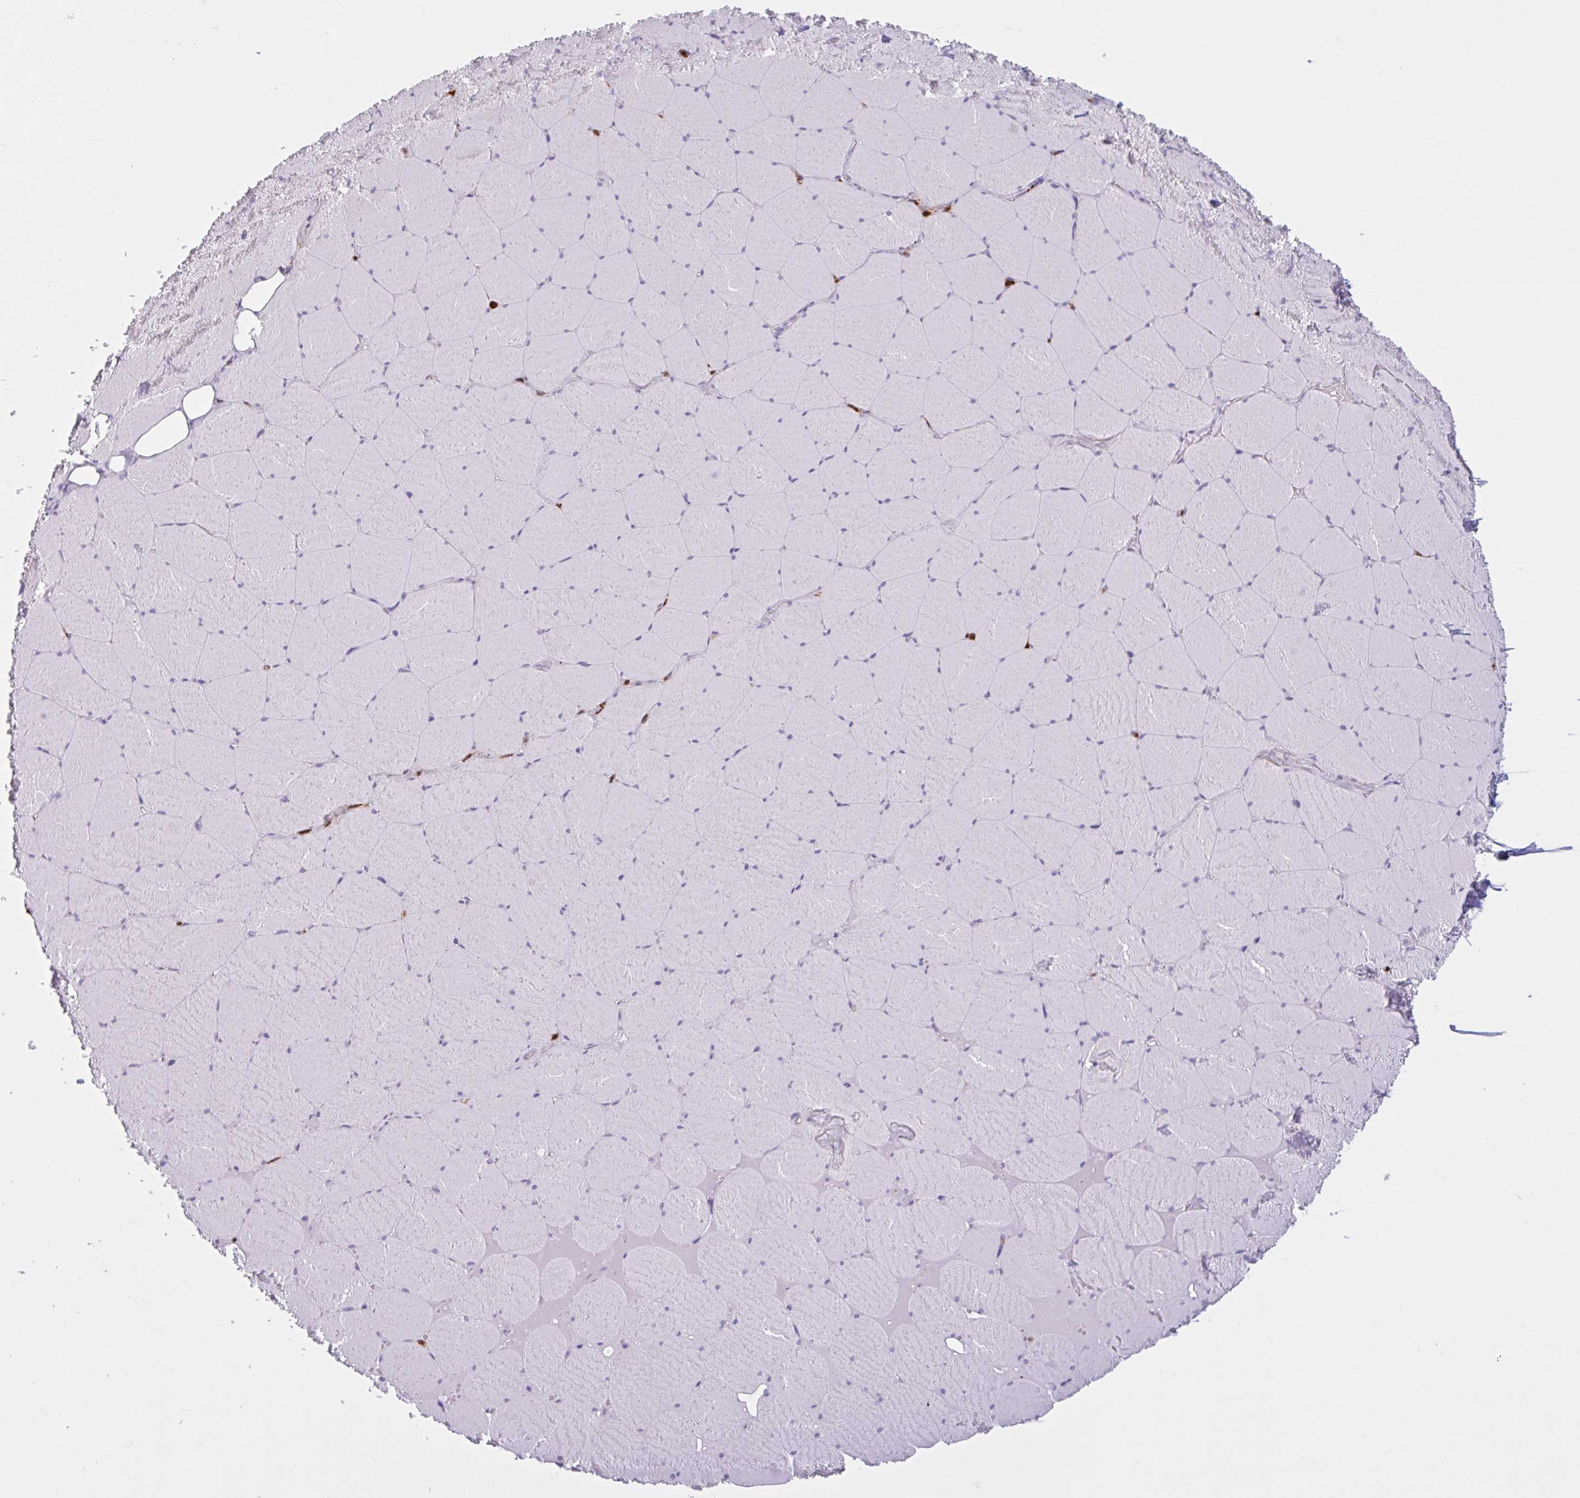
{"staining": {"intensity": "weak", "quantity": "25%-75%", "location": "cytoplasmic/membranous"}, "tissue": "skeletal muscle", "cell_type": "Myocytes", "image_type": "normal", "snomed": [{"axis": "morphology", "description": "Normal tissue, NOS"}, {"axis": "topography", "description": "Skeletal muscle"}, {"axis": "topography", "description": "Head-Neck"}], "caption": "Human skeletal muscle stained for a protein (brown) exhibits weak cytoplasmic/membranous positive staining in about 25%-75% of myocytes.", "gene": "CEP120", "patient": {"sex": "male", "age": 66}}